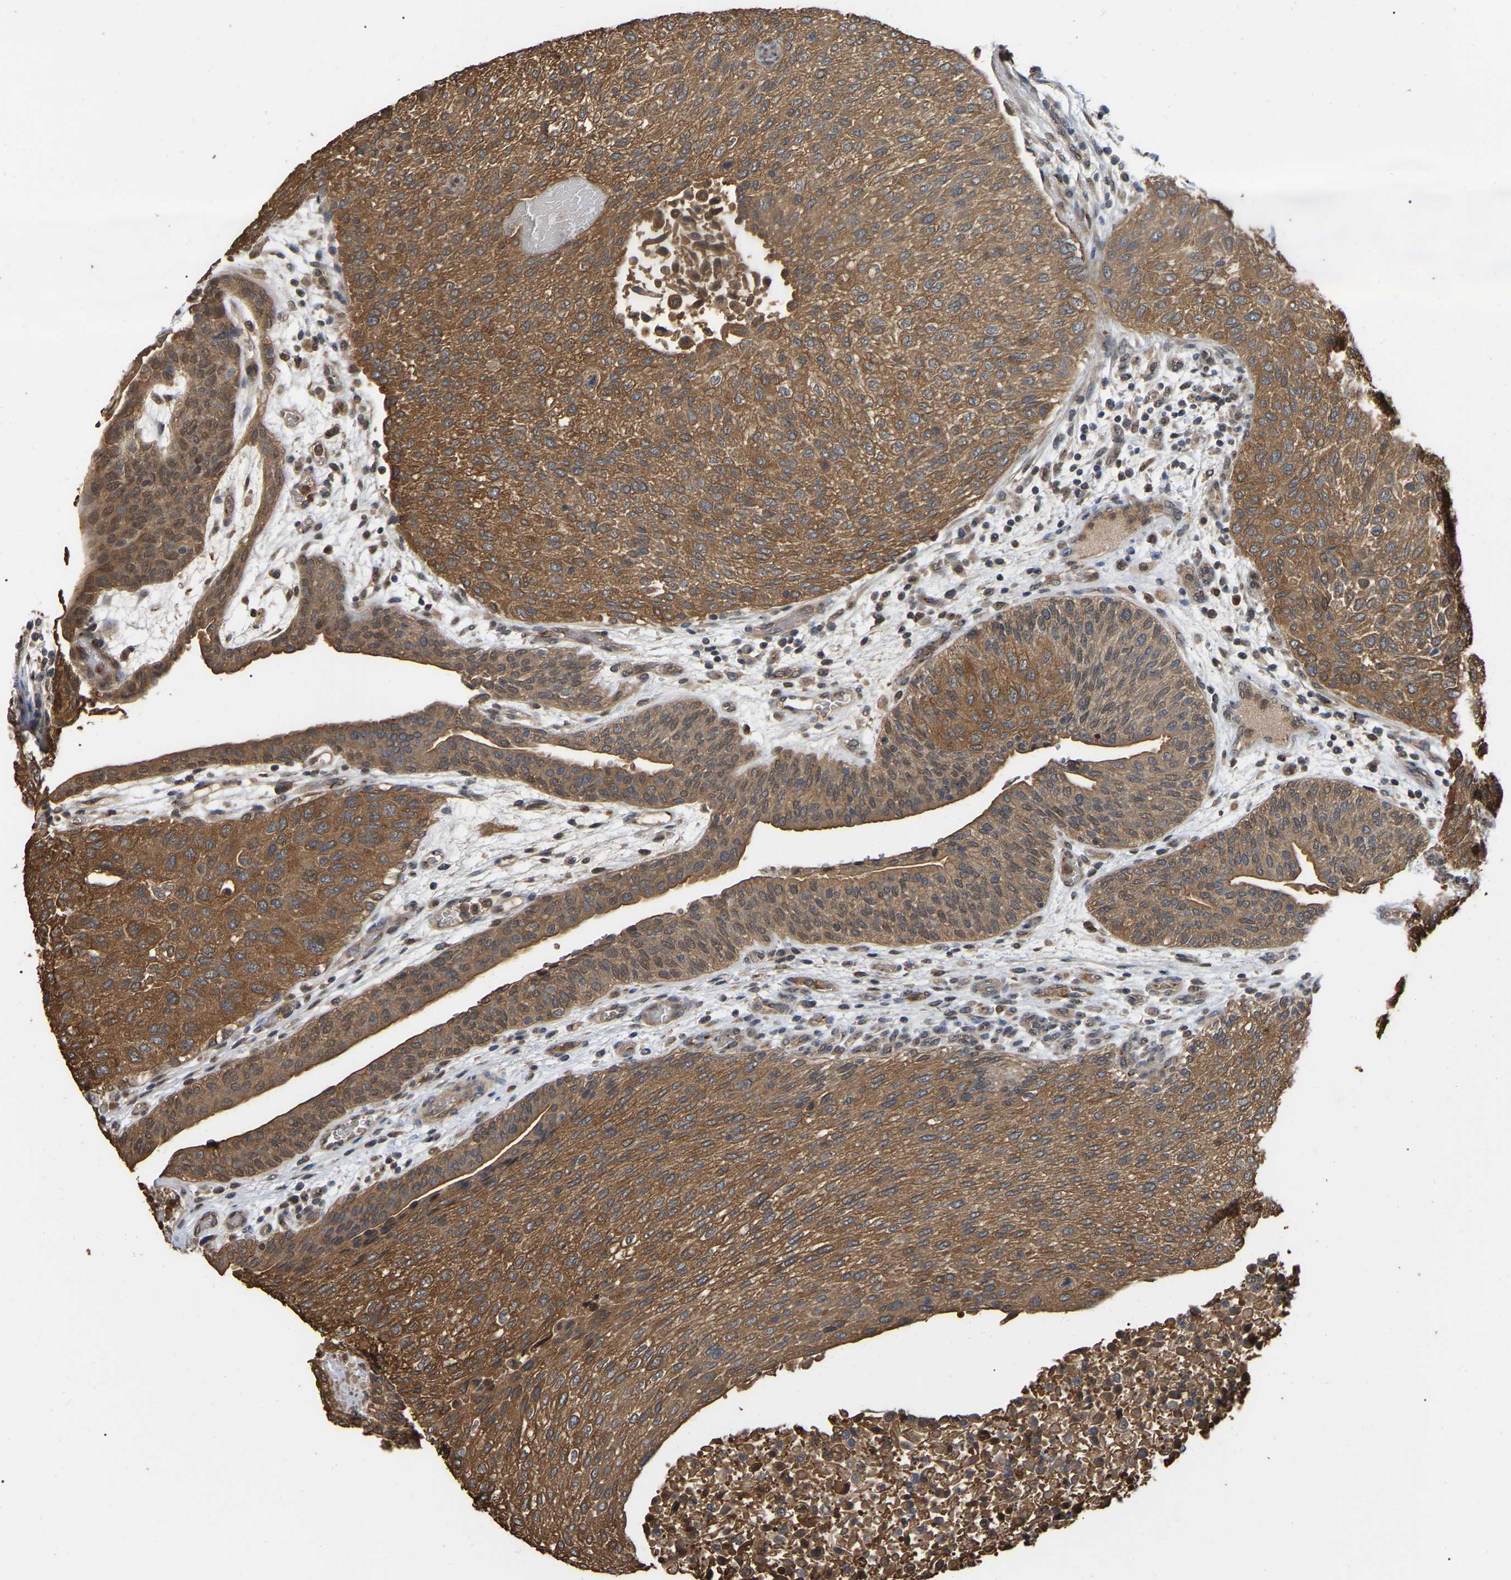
{"staining": {"intensity": "moderate", "quantity": ">75%", "location": "cytoplasmic/membranous"}, "tissue": "urothelial cancer", "cell_type": "Tumor cells", "image_type": "cancer", "snomed": [{"axis": "morphology", "description": "Urothelial carcinoma, Low grade"}, {"axis": "morphology", "description": "Urothelial carcinoma, High grade"}, {"axis": "topography", "description": "Urinary bladder"}], "caption": "There is medium levels of moderate cytoplasmic/membranous staining in tumor cells of urothelial cancer, as demonstrated by immunohistochemical staining (brown color).", "gene": "FAM219A", "patient": {"sex": "male", "age": 35}}